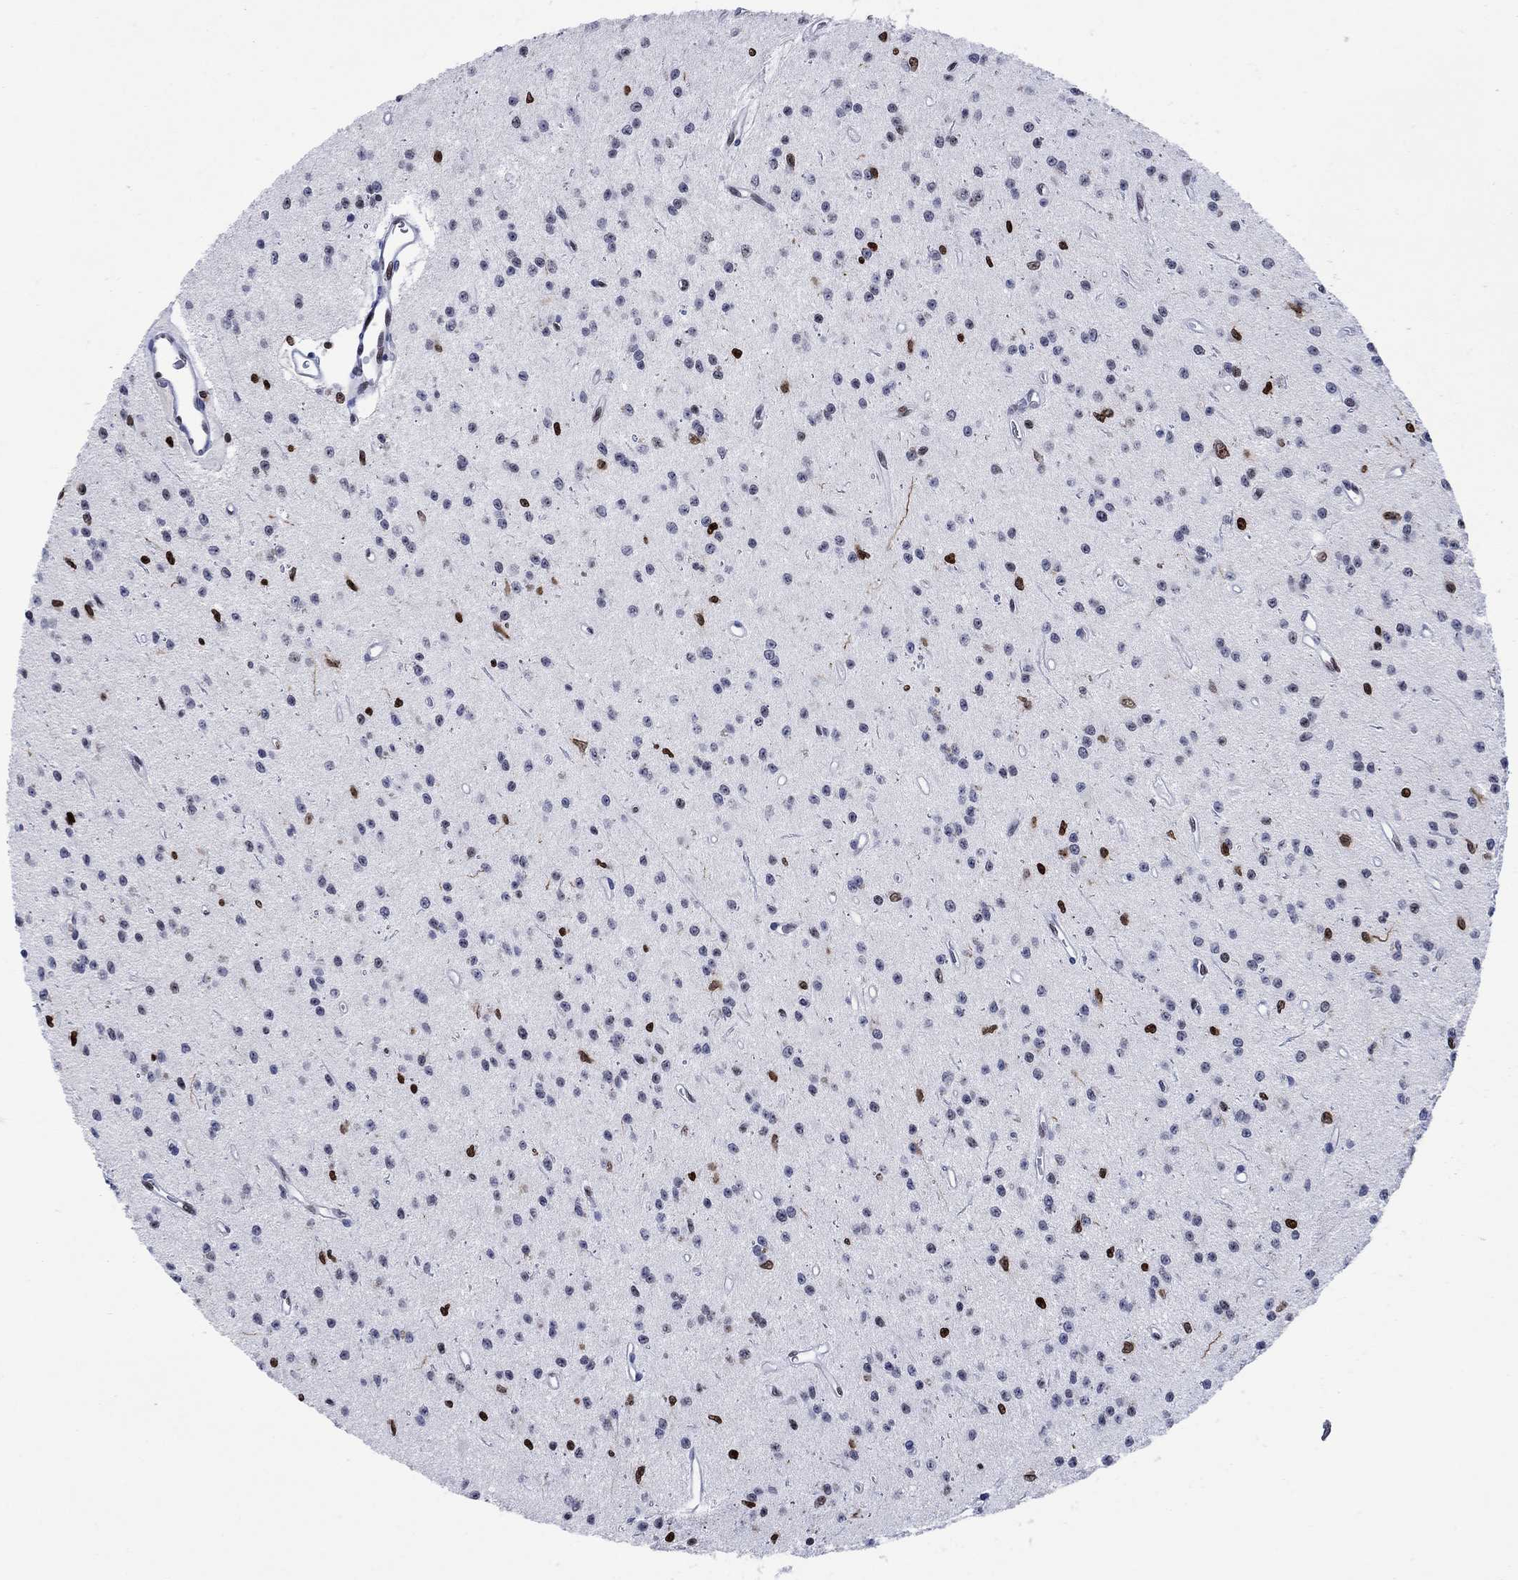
{"staining": {"intensity": "moderate", "quantity": "25%-75%", "location": "nuclear"}, "tissue": "glioma", "cell_type": "Tumor cells", "image_type": "cancer", "snomed": [{"axis": "morphology", "description": "Glioma, malignant, Low grade"}, {"axis": "topography", "description": "Brain"}], "caption": "Moderate nuclear protein expression is present in approximately 25%-75% of tumor cells in glioma.", "gene": "HMGA1", "patient": {"sex": "female", "age": 45}}